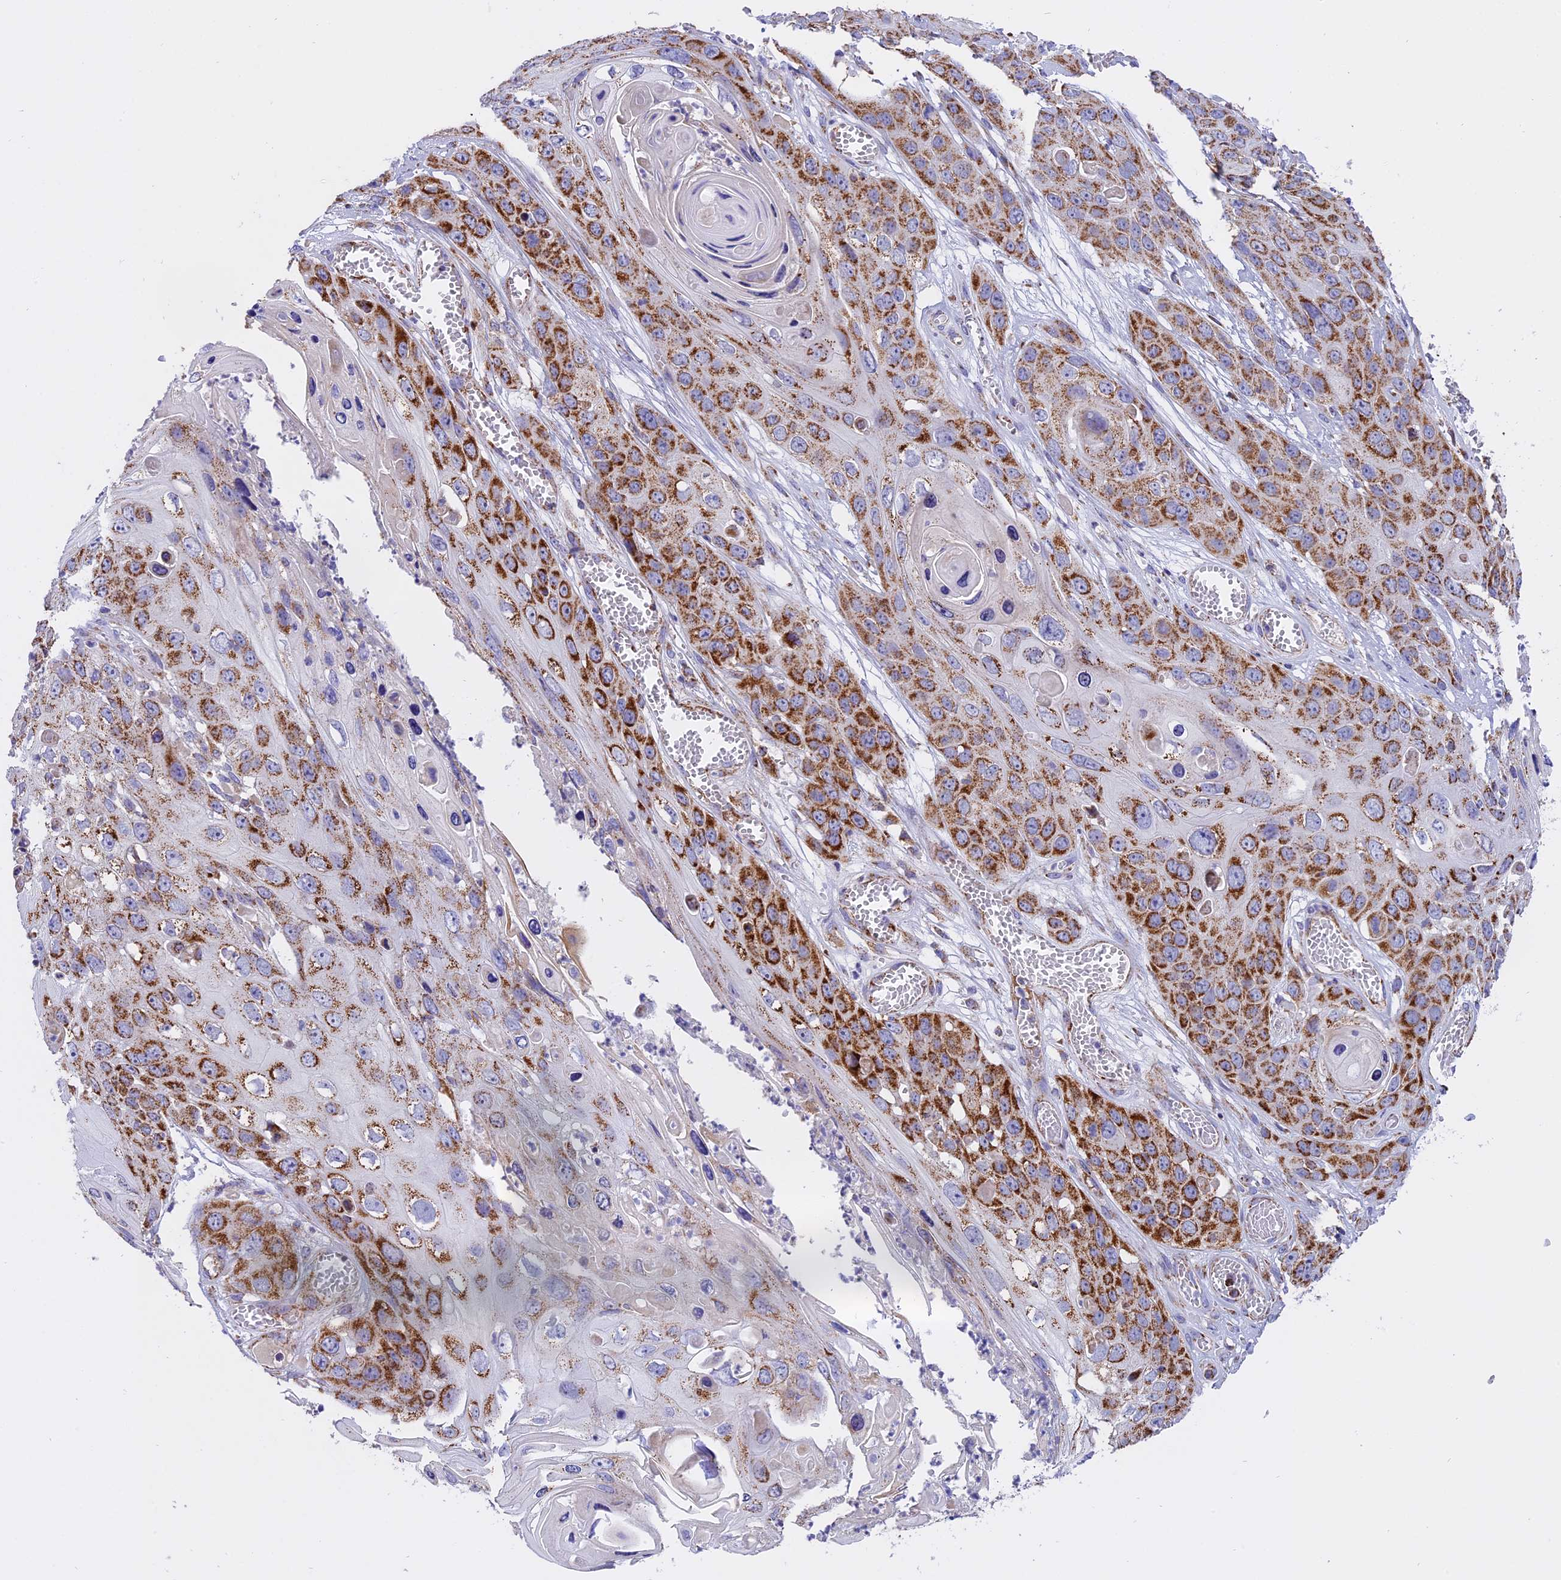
{"staining": {"intensity": "moderate", "quantity": ">75%", "location": "cytoplasmic/membranous"}, "tissue": "skin cancer", "cell_type": "Tumor cells", "image_type": "cancer", "snomed": [{"axis": "morphology", "description": "Squamous cell carcinoma, NOS"}, {"axis": "topography", "description": "Skin"}], "caption": "IHC (DAB (3,3'-diaminobenzidine)) staining of human skin cancer exhibits moderate cytoplasmic/membranous protein positivity in about >75% of tumor cells.", "gene": "MRPS34", "patient": {"sex": "male", "age": 55}}